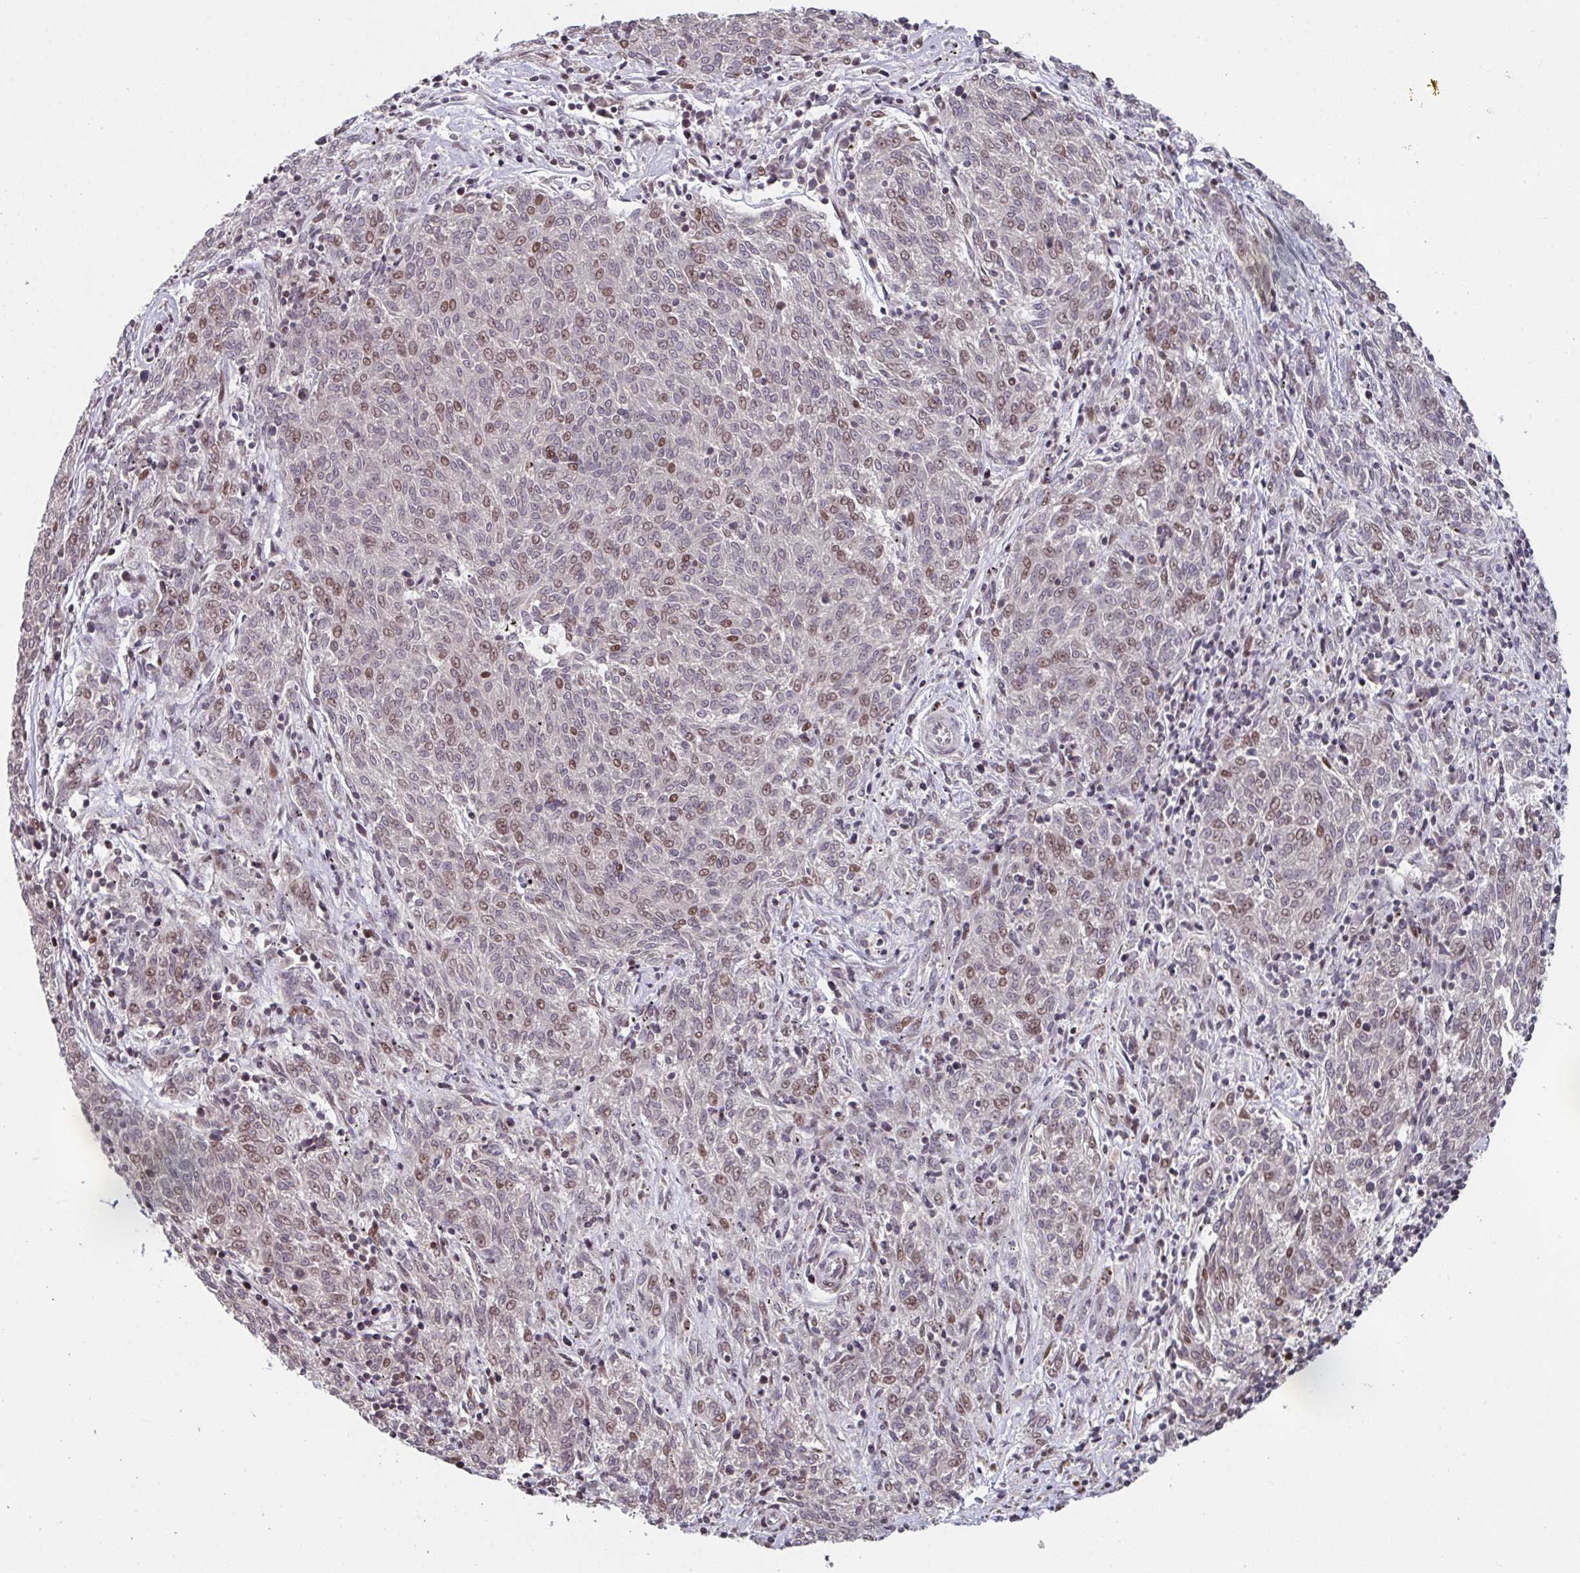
{"staining": {"intensity": "moderate", "quantity": "<25%", "location": "nuclear"}, "tissue": "melanoma", "cell_type": "Tumor cells", "image_type": "cancer", "snomed": [{"axis": "morphology", "description": "Malignant melanoma, NOS"}, {"axis": "topography", "description": "Skin"}], "caption": "DAB (3,3'-diaminobenzidine) immunohistochemical staining of melanoma shows moderate nuclear protein staining in approximately <25% of tumor cells.", "gene": "PCDHB8", "patient": {"sex": "female", "age": 72}}